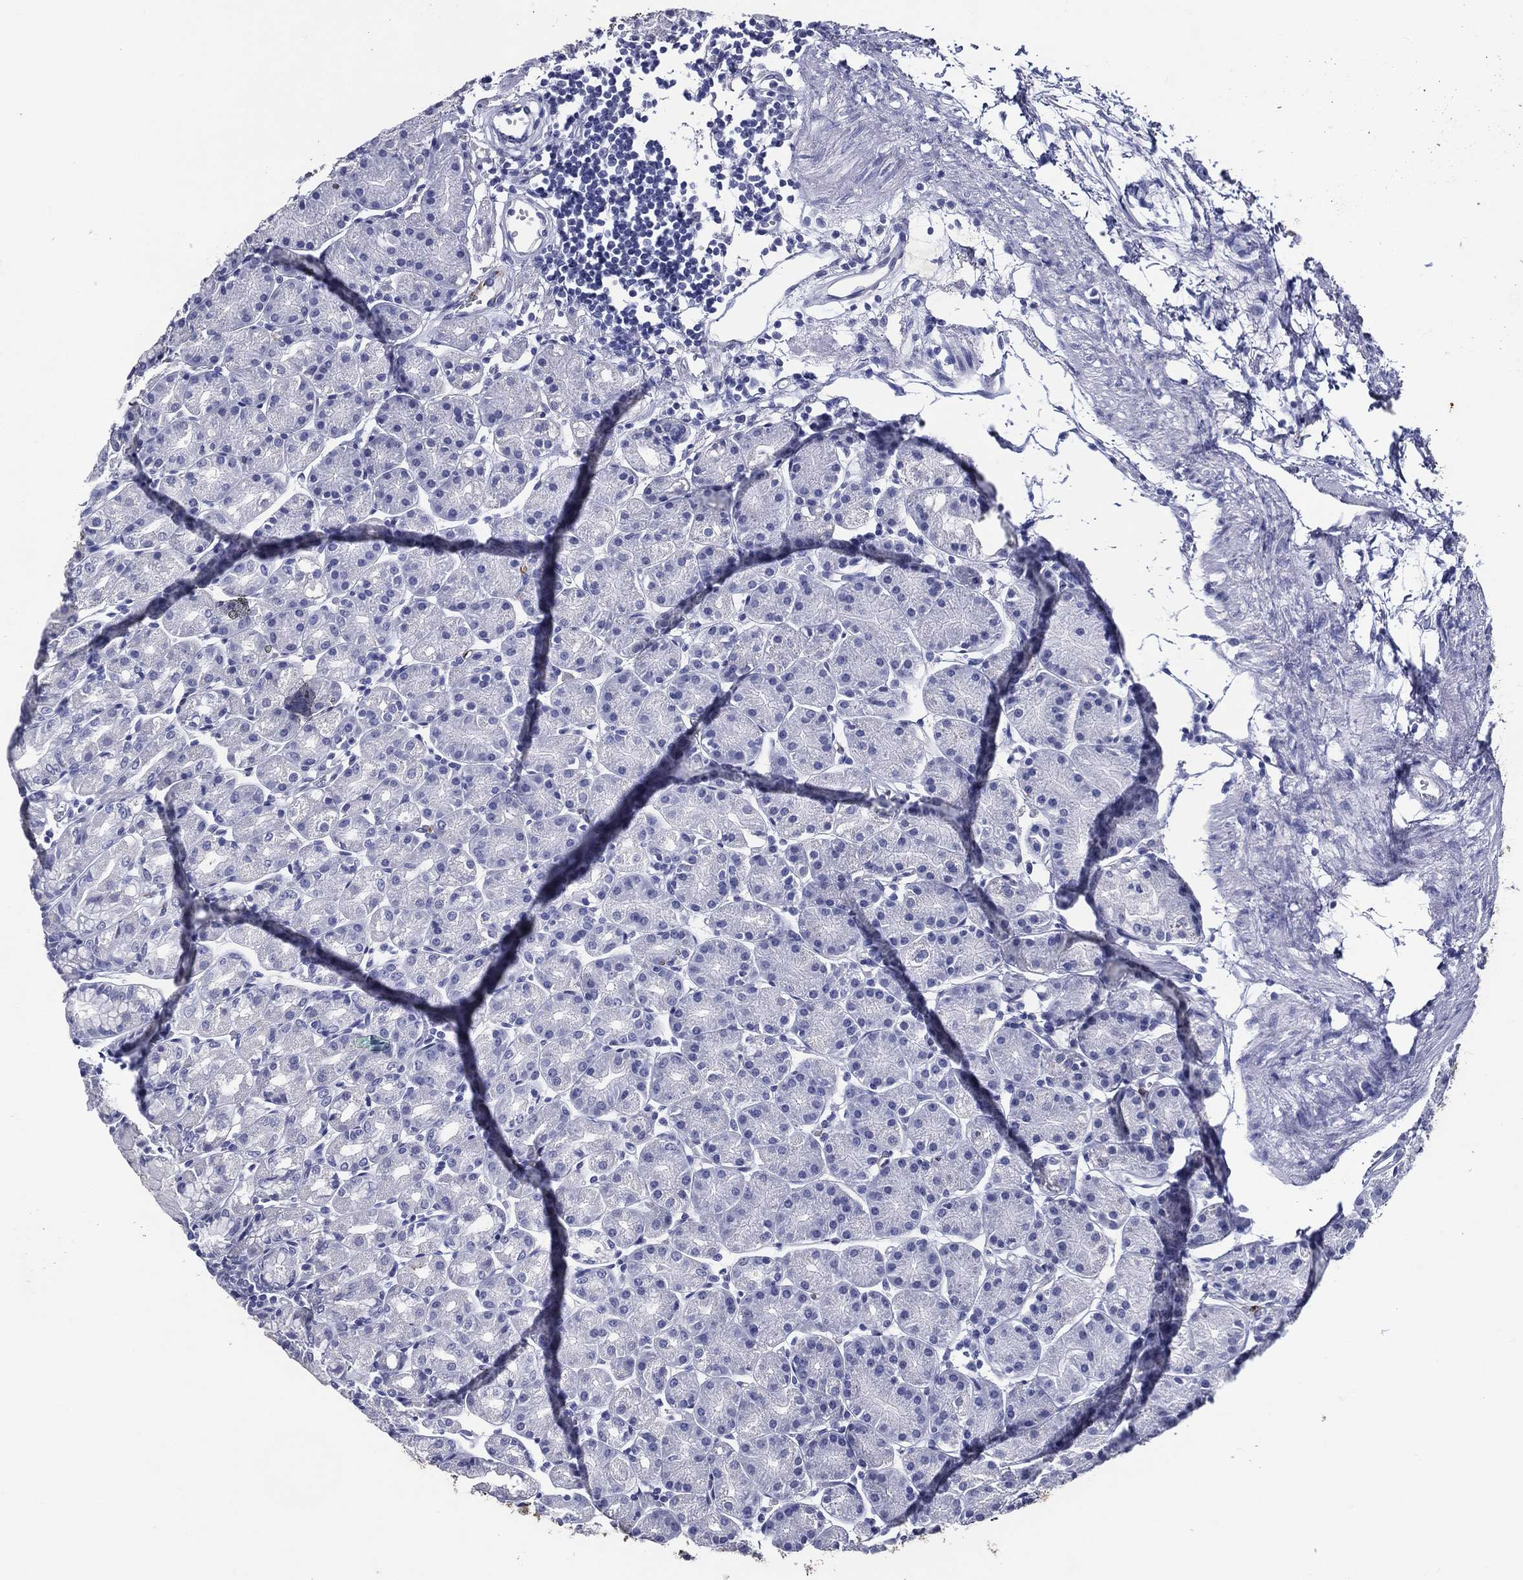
{"staining": {"intensity": "negative", "quantity": "none", "location": "none"}, "tissue": "stomach", "cell_type": "Glandular cells", "image_type": "normal", "snomed": [{"axis": "morphology", "description": "Normal tissue, NOS"}, {"axis": "morphology", "description": "Adenocarcinoma, NOS"}, {"axis": "topography", "description": "Stomach"}], "caption": "IHC image of unremarkable stomach: human stomach stained with DAB reveals no significant protein expression in glandular cells. The staining is performed using DAB (3,3'-diaminobenzidine) brown chromogen with nuclei counter-stained in using hematoxylin.", "gene": "ACE2", "patient": {"sex": "female", "age": 81}}